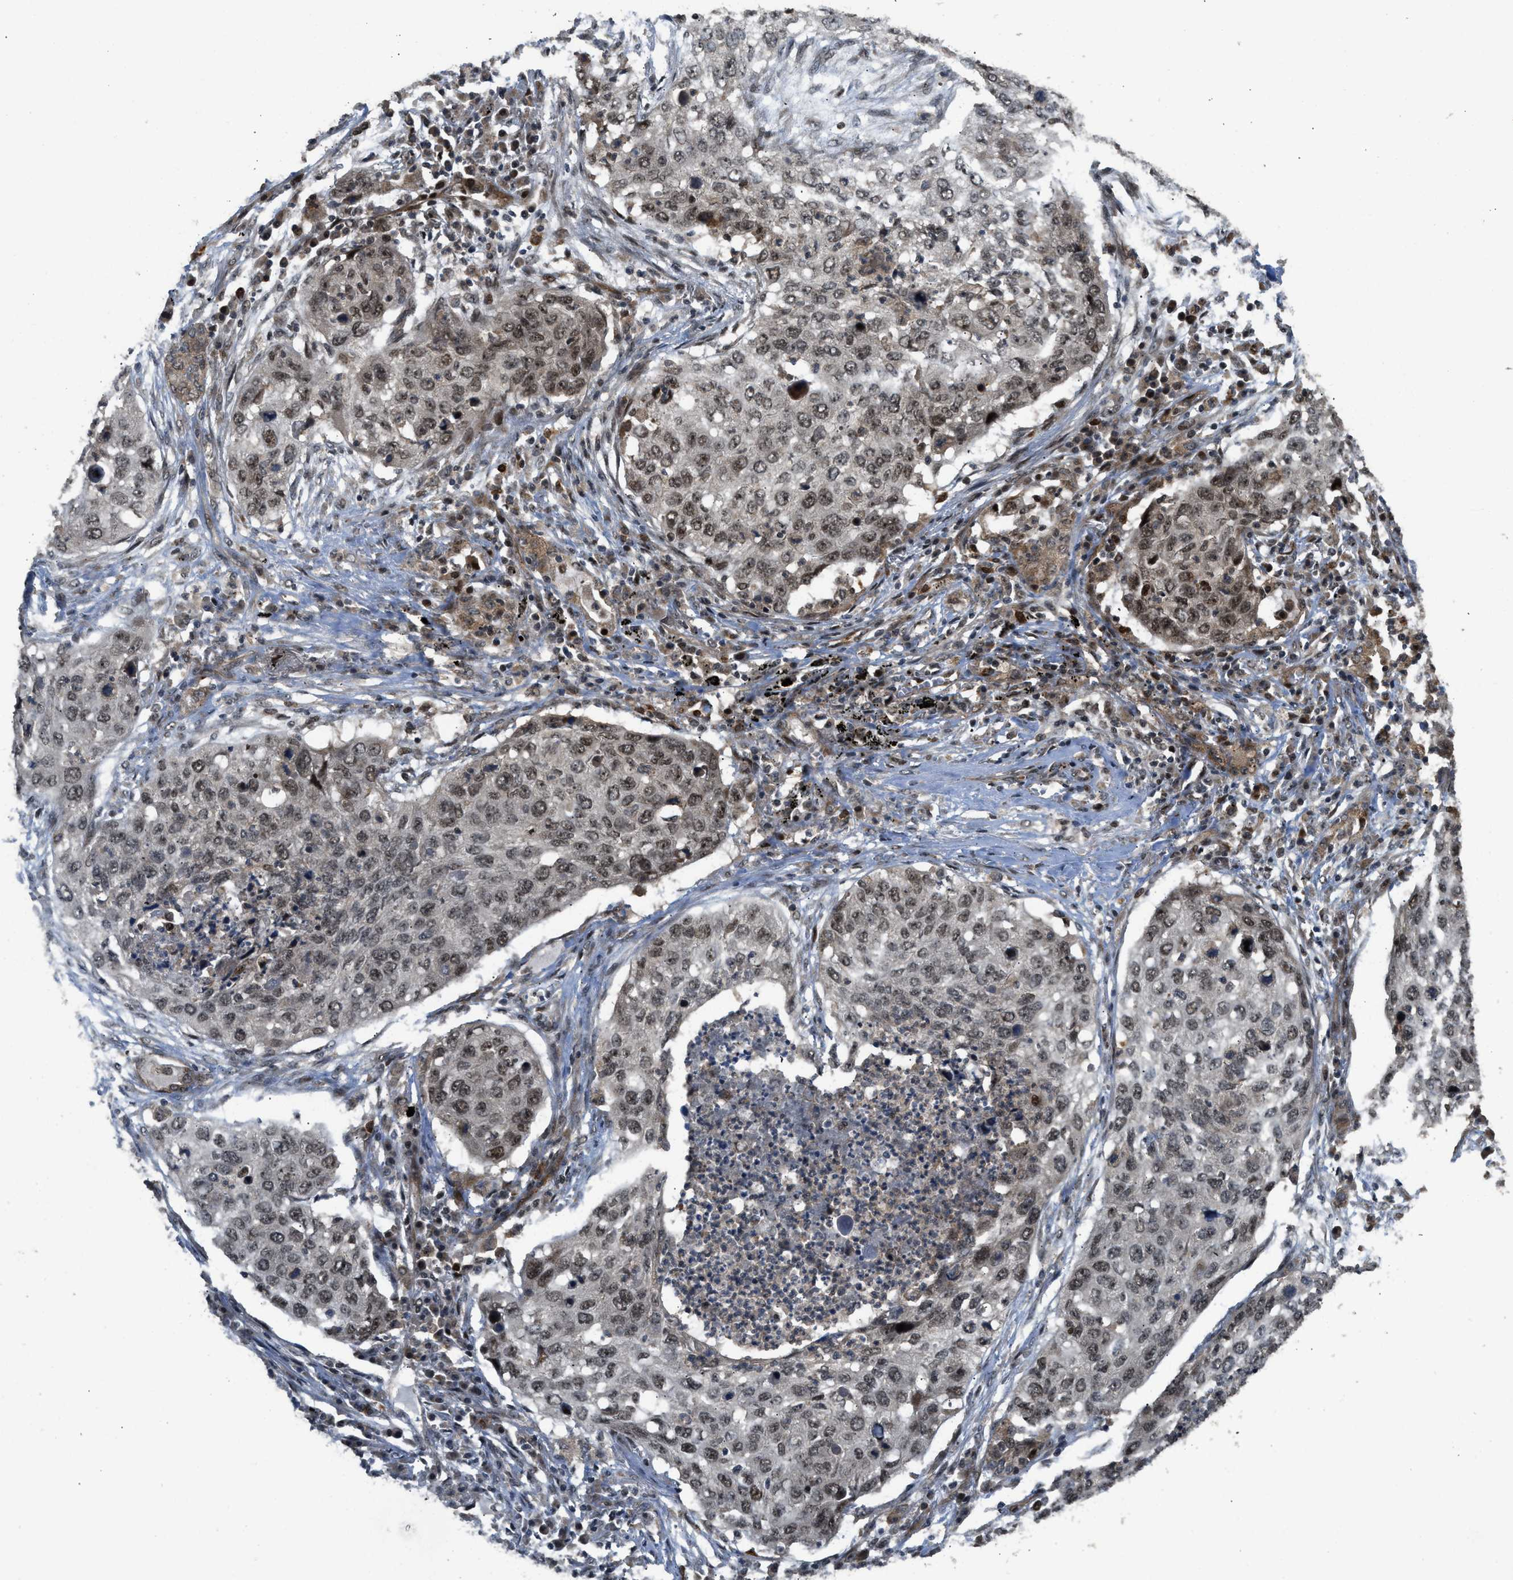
{"staining": {"intensity": "moderate", "quantity": "25%-75%", "location": "nuclear"}, "tissue": "lung cancer", "cell_type": "Tumor cells", "image_type": "cancer", "snomed": [{"axis": "morphology", "description": "Squamous cell carcinoma, NOS"}, {"axis": "topography", "description": "Lung"}], "caption": "Immunohistochemistry (IHC) micrograph of human lung cancer (squamous cell carcinoma) stained for a protein (brown), which reveals medium levels of moderate nuclear positivity in approximately 25%-75% of tumor cells.", "gene": "GET1", "patient": {"sex": "female", "age": 63}}